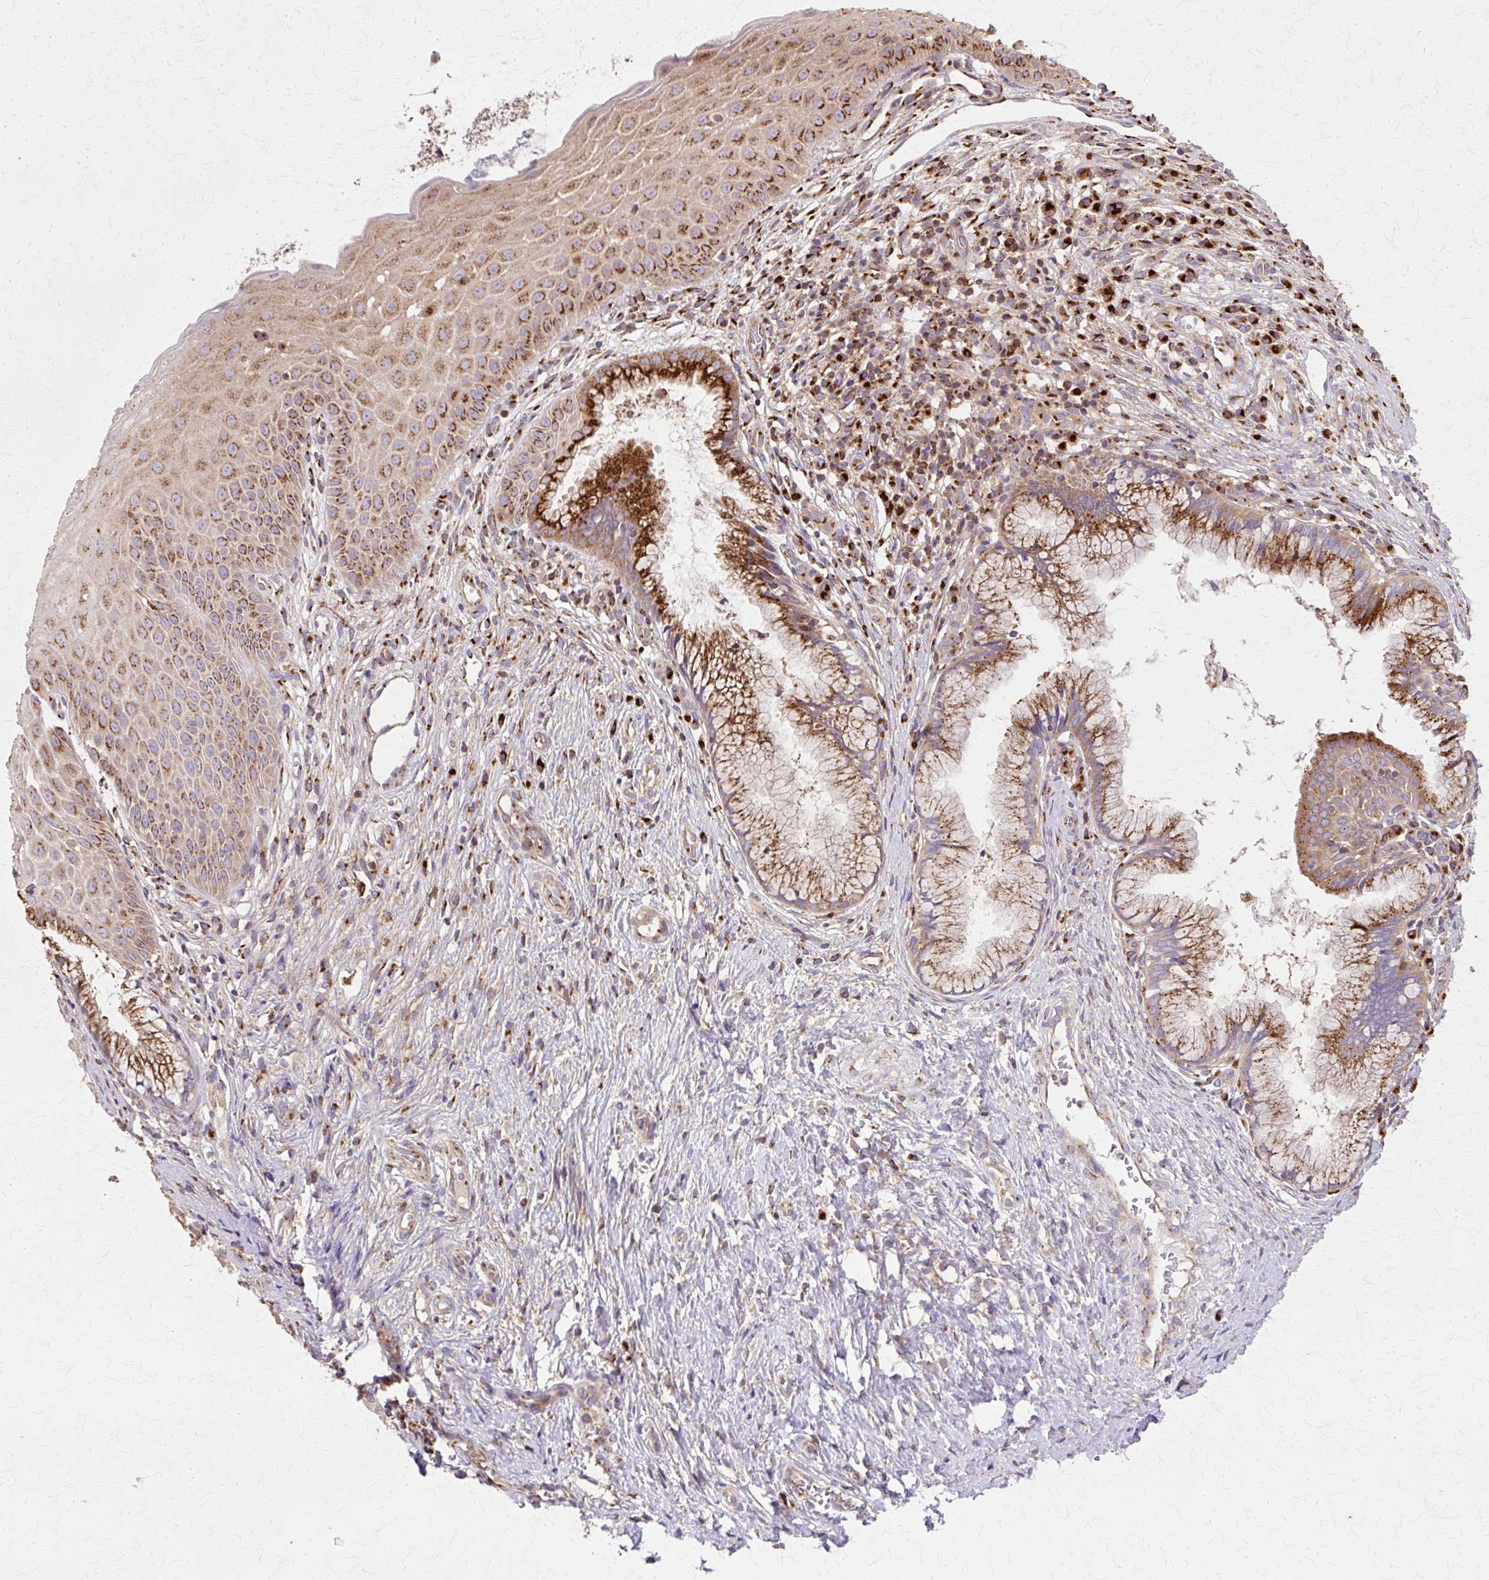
{"staining": {"intensity": "strong", "quantity": "25%-75%", "location": "cytoplasmic/membranous"}, "tissue": "cervix", "cell_type": "Glandular cells", "image_type": "normal", "snomed": [{"axis": "morphology", "description": "Normal tissue, NOS"}, {"axis": "topography", "description": "Cervix"}], "caption": "Brown immunohistochemical staining in normal human cervix displays strong cytoplasmic/membranous positivity in about 25%-75% of glandular cells. (brown staining indicates protein expression, while blue staining denotes nuclei).", "gene": "COPB1", "patient": {"sex": "female", "age": 36}}